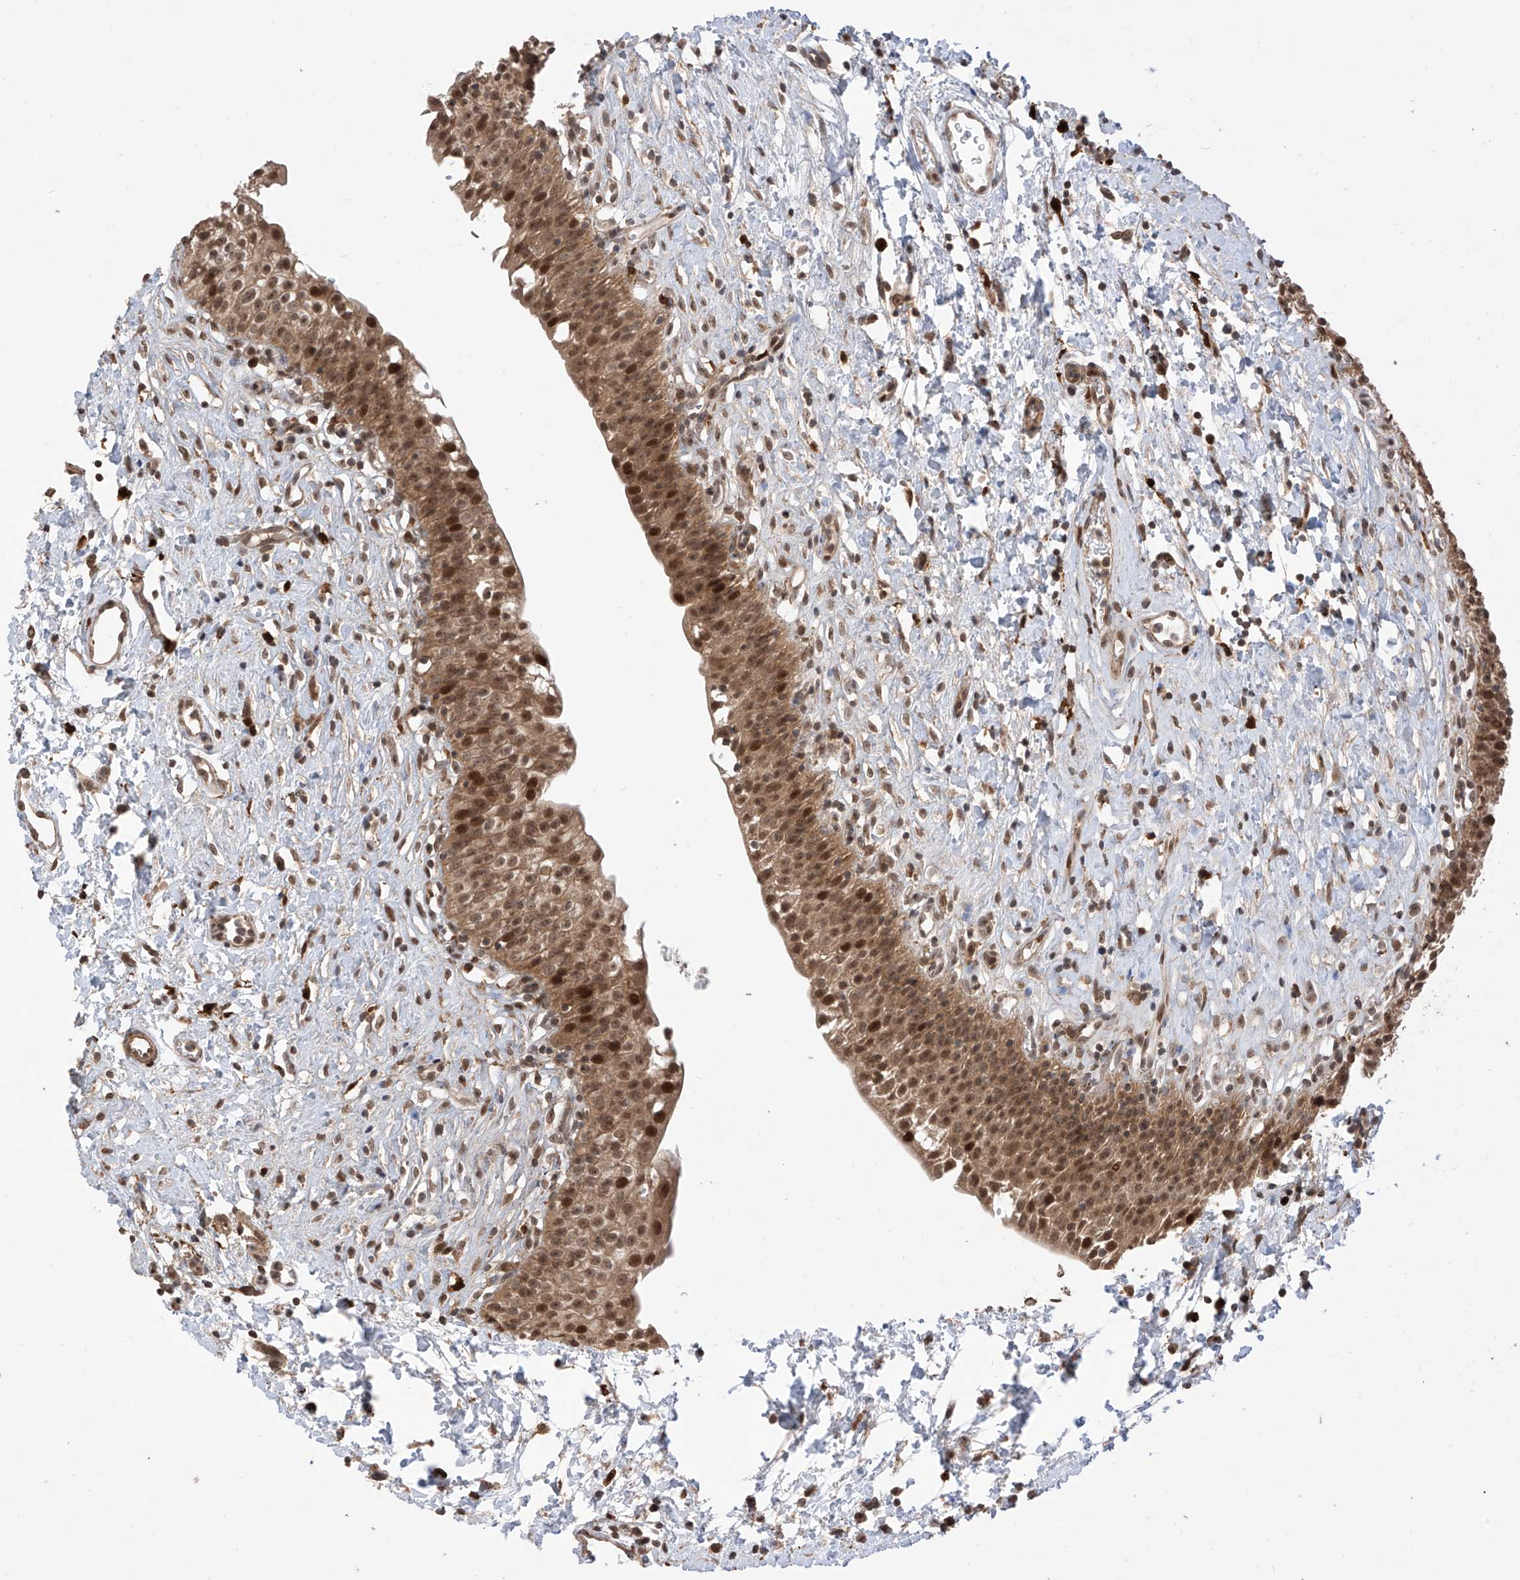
{"staining": {"intensity": "moderate", "quantity": ">75%", "location": "cytoplasmic/membranous,nuclear"}, "tissue": "urinary bladder", "cell_type": "Urothelial cells", "image_type": "normal", "snomed": [{"axis": "morphology", "description": "Normal tissue, NOS"}, {"axis": "topography", "description": "Urinary bladder"}], "caption": "The immunohistochemical stain shows moderate cytoplasmic/membranous,nuclear expression in urothelial cells of unremarkable urinary bladder. (DAB (3,3'-diaminobenzidine) IHC, brown staining for protein, blue staining for nuclei).", "gene": "LATS1", "patient": {"sex": "male", "age": 51}}